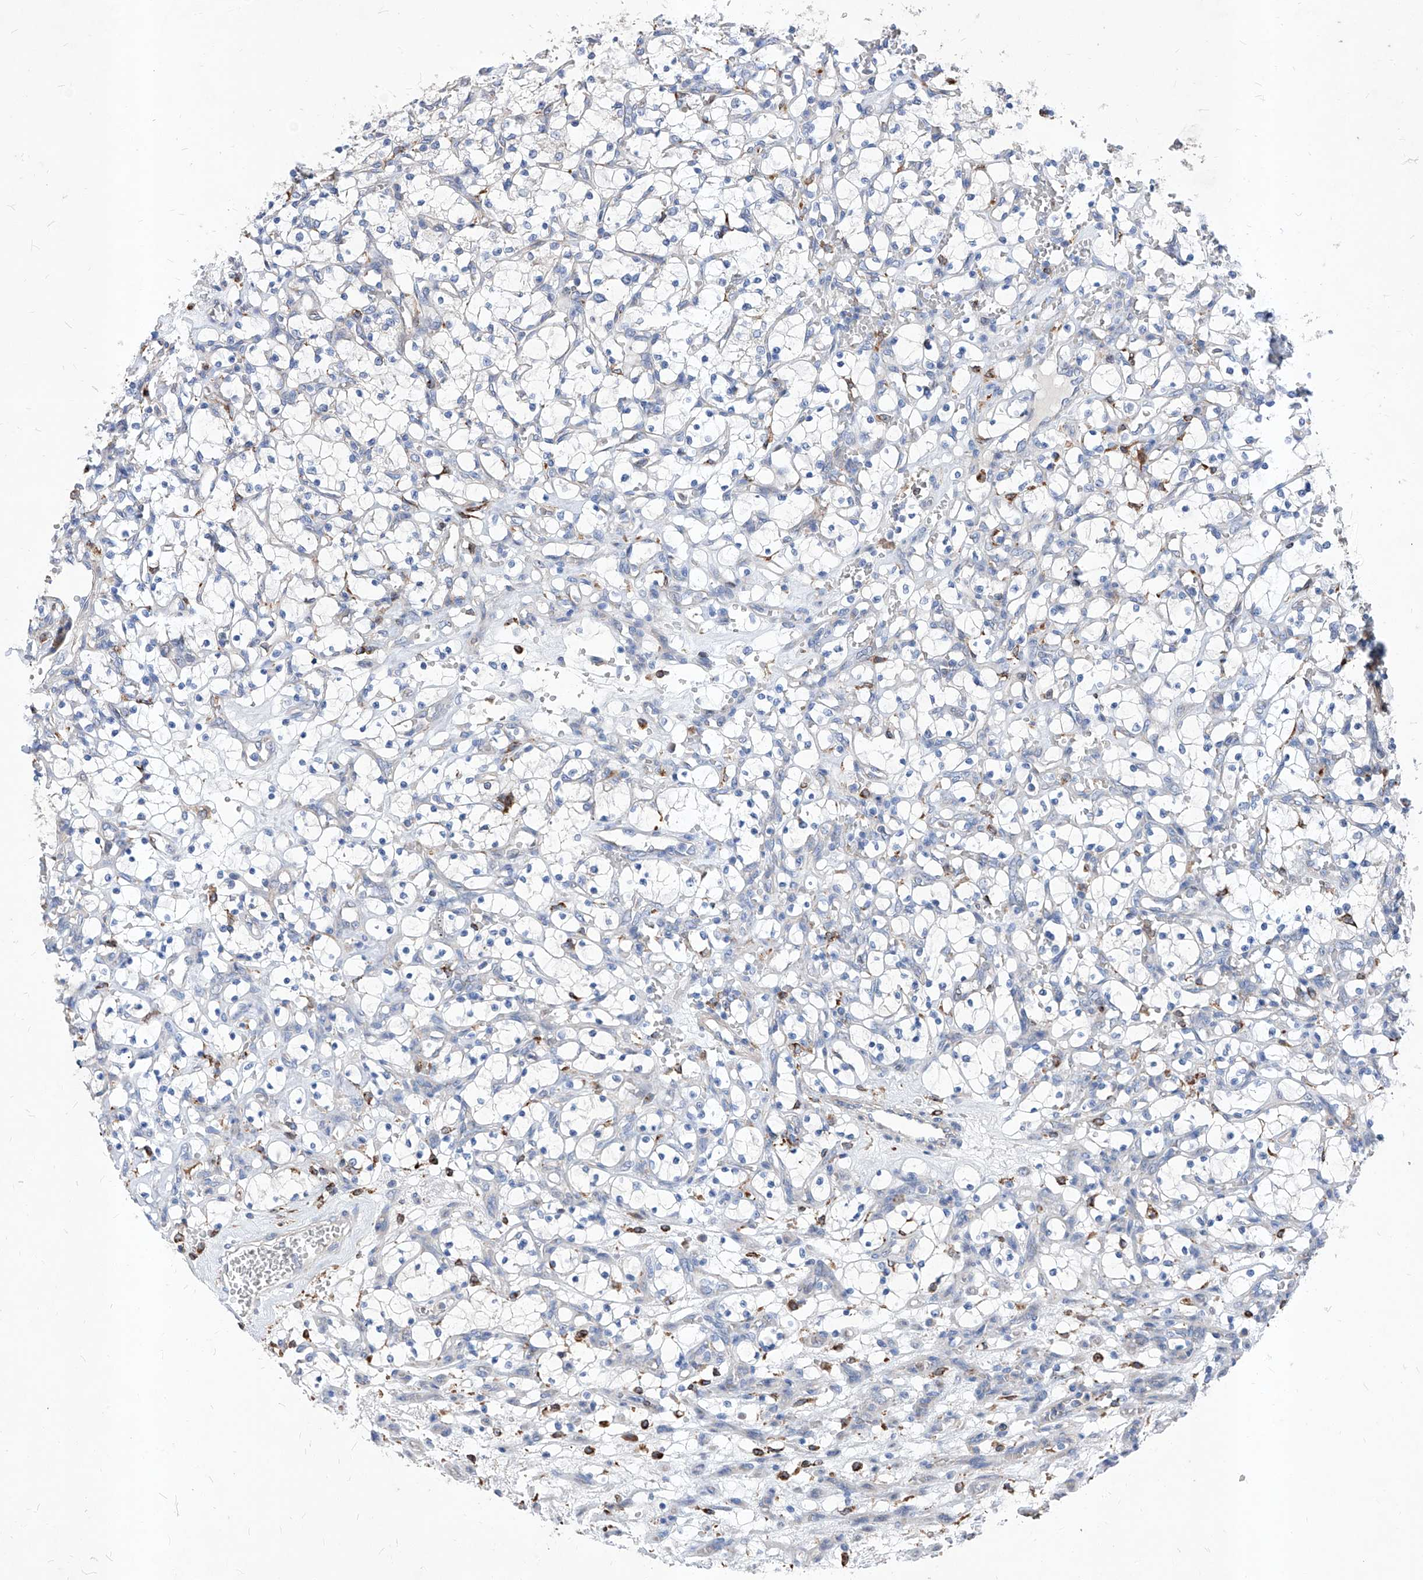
{"staining": {"intensity": "negative", "quantity": "none", "location": "none"}, "tissue": "renal cancer", "cell_type": "Tumor cells", "image_type": "cancer", "snomed": [{"axis": "morphology", "description": "Adenocarcinoma, NOS"}, {"axis": "topography", "description": "Kidney"}], "caption": "Photomicrograph shows no significant protein expression in tumor cells of adenocarcinoma (renal).", "gene": "UBOX5", "patient": {"sex": "female", "age": 69}}